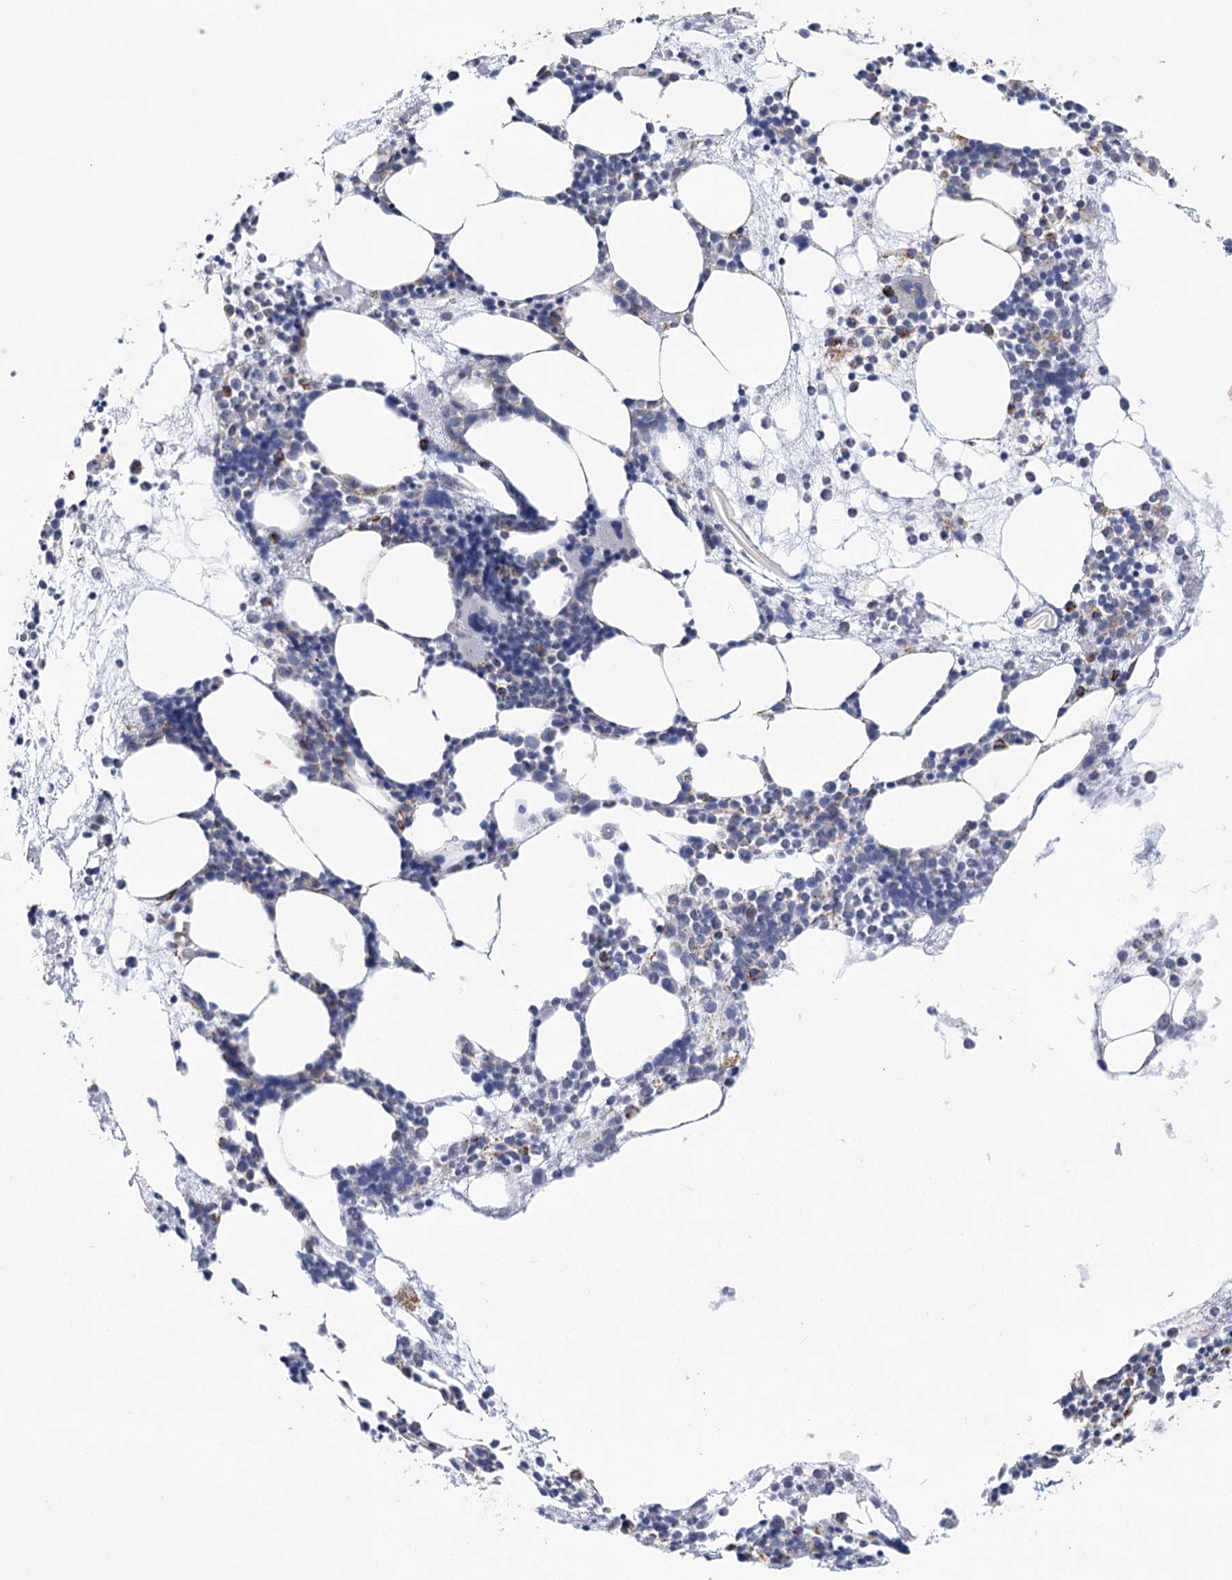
{"staining": {"intensity": "strong", "quantity": "<25%", "location": "cytoplasmic/membranous"}, "tissue": "bone marrow", "cell_type": "Hematopoietic cells", "image_type": "normal", "snomed": [{"axis": "morphology", "description": "Normal tissue, NOS"}, {"axis": "topography", "description": "Bone marrow"}], "caption": "An immunohistochemistry (IHC) histopathology image of benign tissue is shown. Protein staining in brown highlights strong cytoplasmic/membranous positivity in bone marrow within hematopoietic cells. (DAB = brown stain, brightfield microscopy at high magnification).", "gene": "DHTKD1", "patient": {"sex": "female", "age": 89}}